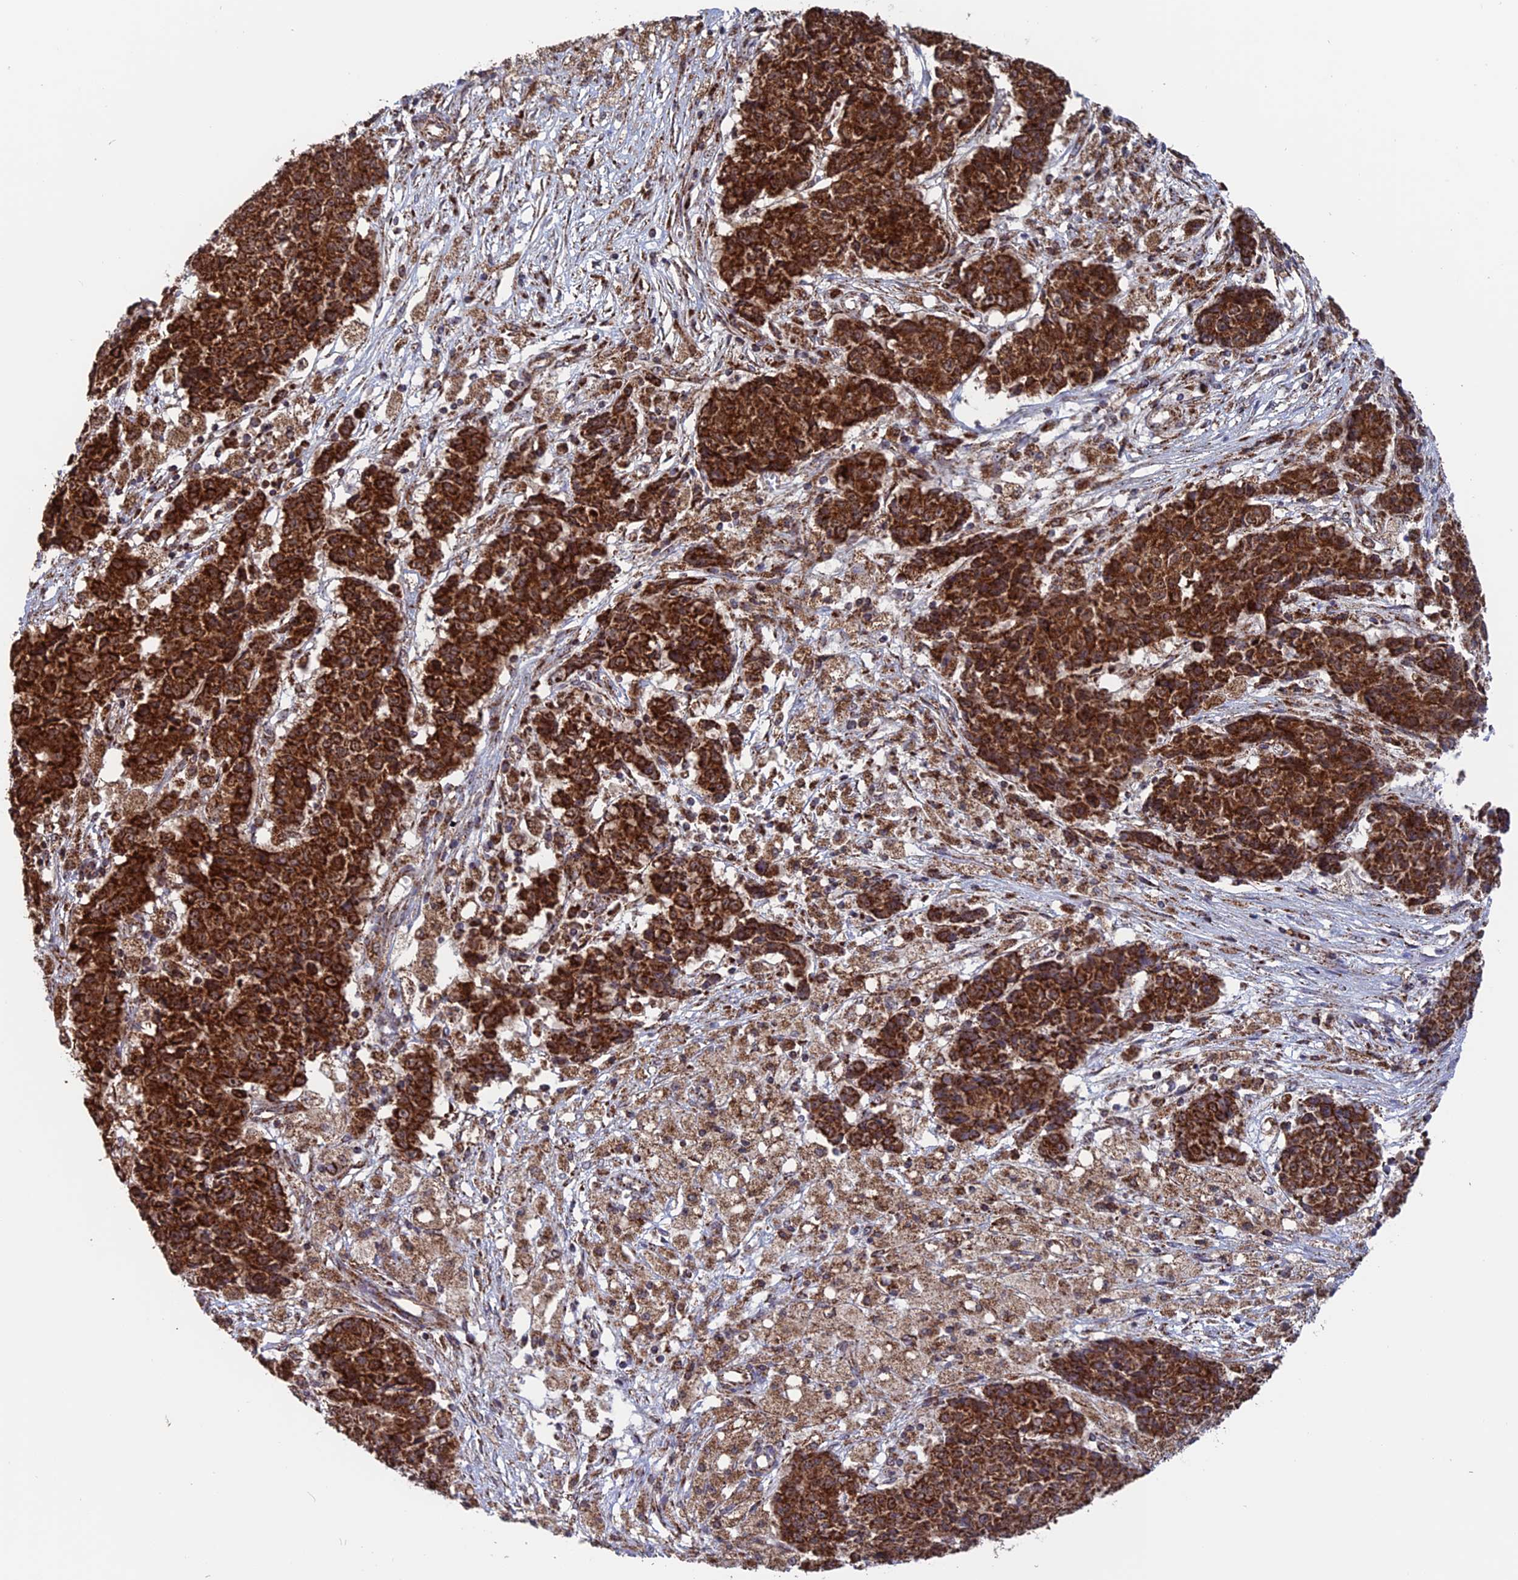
{"staining": {"intensity": "strong", "quantity": ">75%", "location": "cytoplasmic/membranous"}, "tissue": "ovarian cancer", "cell_type": "Tumor cells", "image_type": "cancer", "snomed": [{"axis": "morphology", "description": "Carcinoma, endometroid"}, {"axis": "topography", "description": "Ovary"}], "caption": "Protein expression by immunohistochemistry (IHC) exhibits strong cytoplasmic/membranous staining in about >75% of tumor cells in ovarian cancer (endometroid carcinoma).", "gene": "DTYMK", "patient": {"sex": "female", "age": 42}}